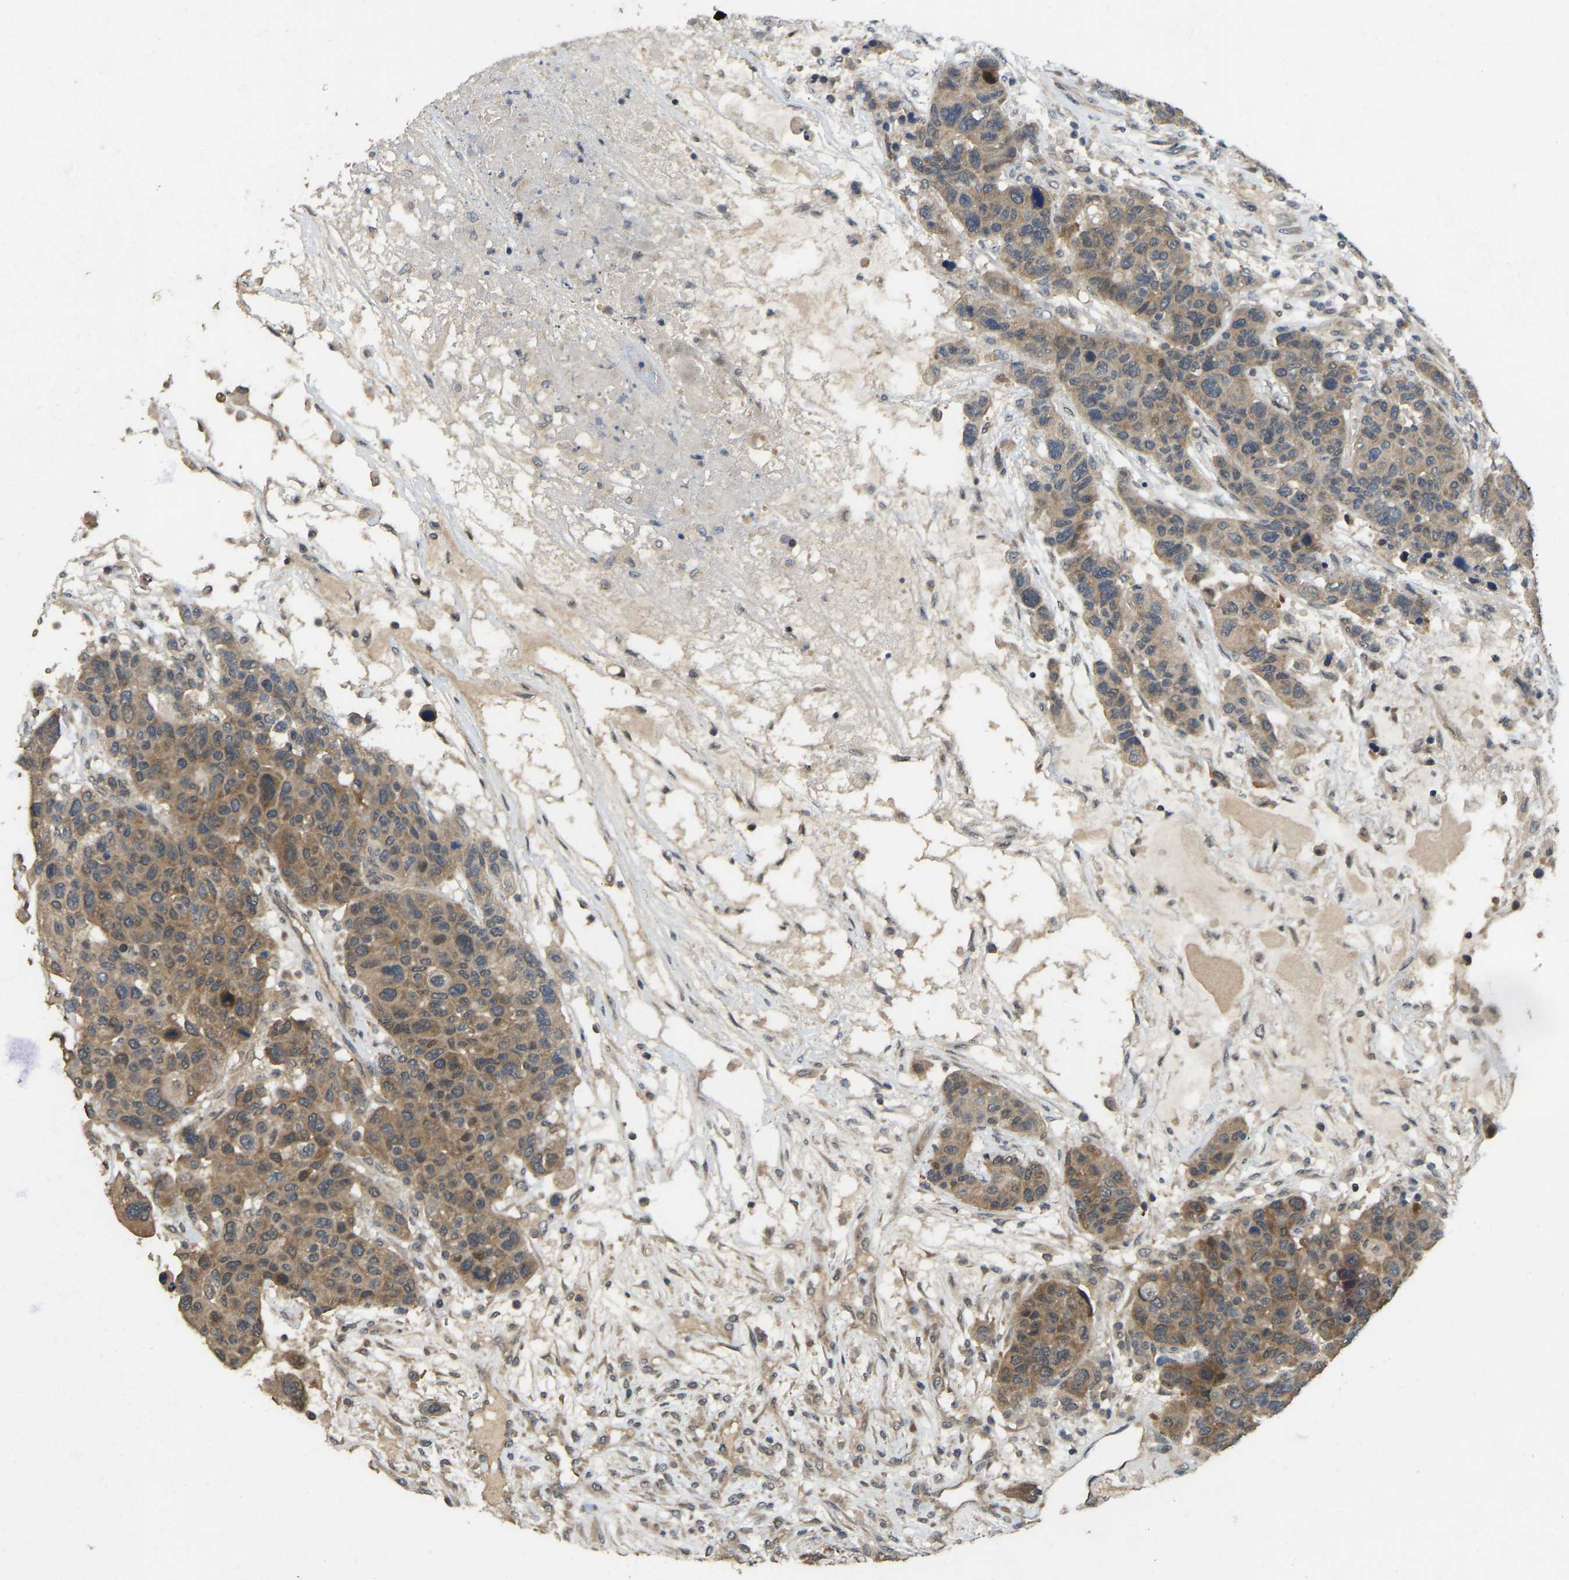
{"staining": {"intensity": "moderate", "quantity": ">75%", "location": "cytoplasmic/membranous"}, "tissue": "breast cancer", "cell_type": "Tumor cells", "image_type": "cancer", "snomed": [{"axis": "morphology", "description": "Duct carcinoma"}, {"axis": "topography", "description": "Breast"}], "caption": "The histopathology image demonstrates immunohistochemical staining of infiltrating ductal carcinoma (breast). There is moderate cytoplasmic/membranous staining is seen in approximately >75% of tumor cells.", "gene": "NDRG3", "patient": {"sex": "female", "age": 37}}